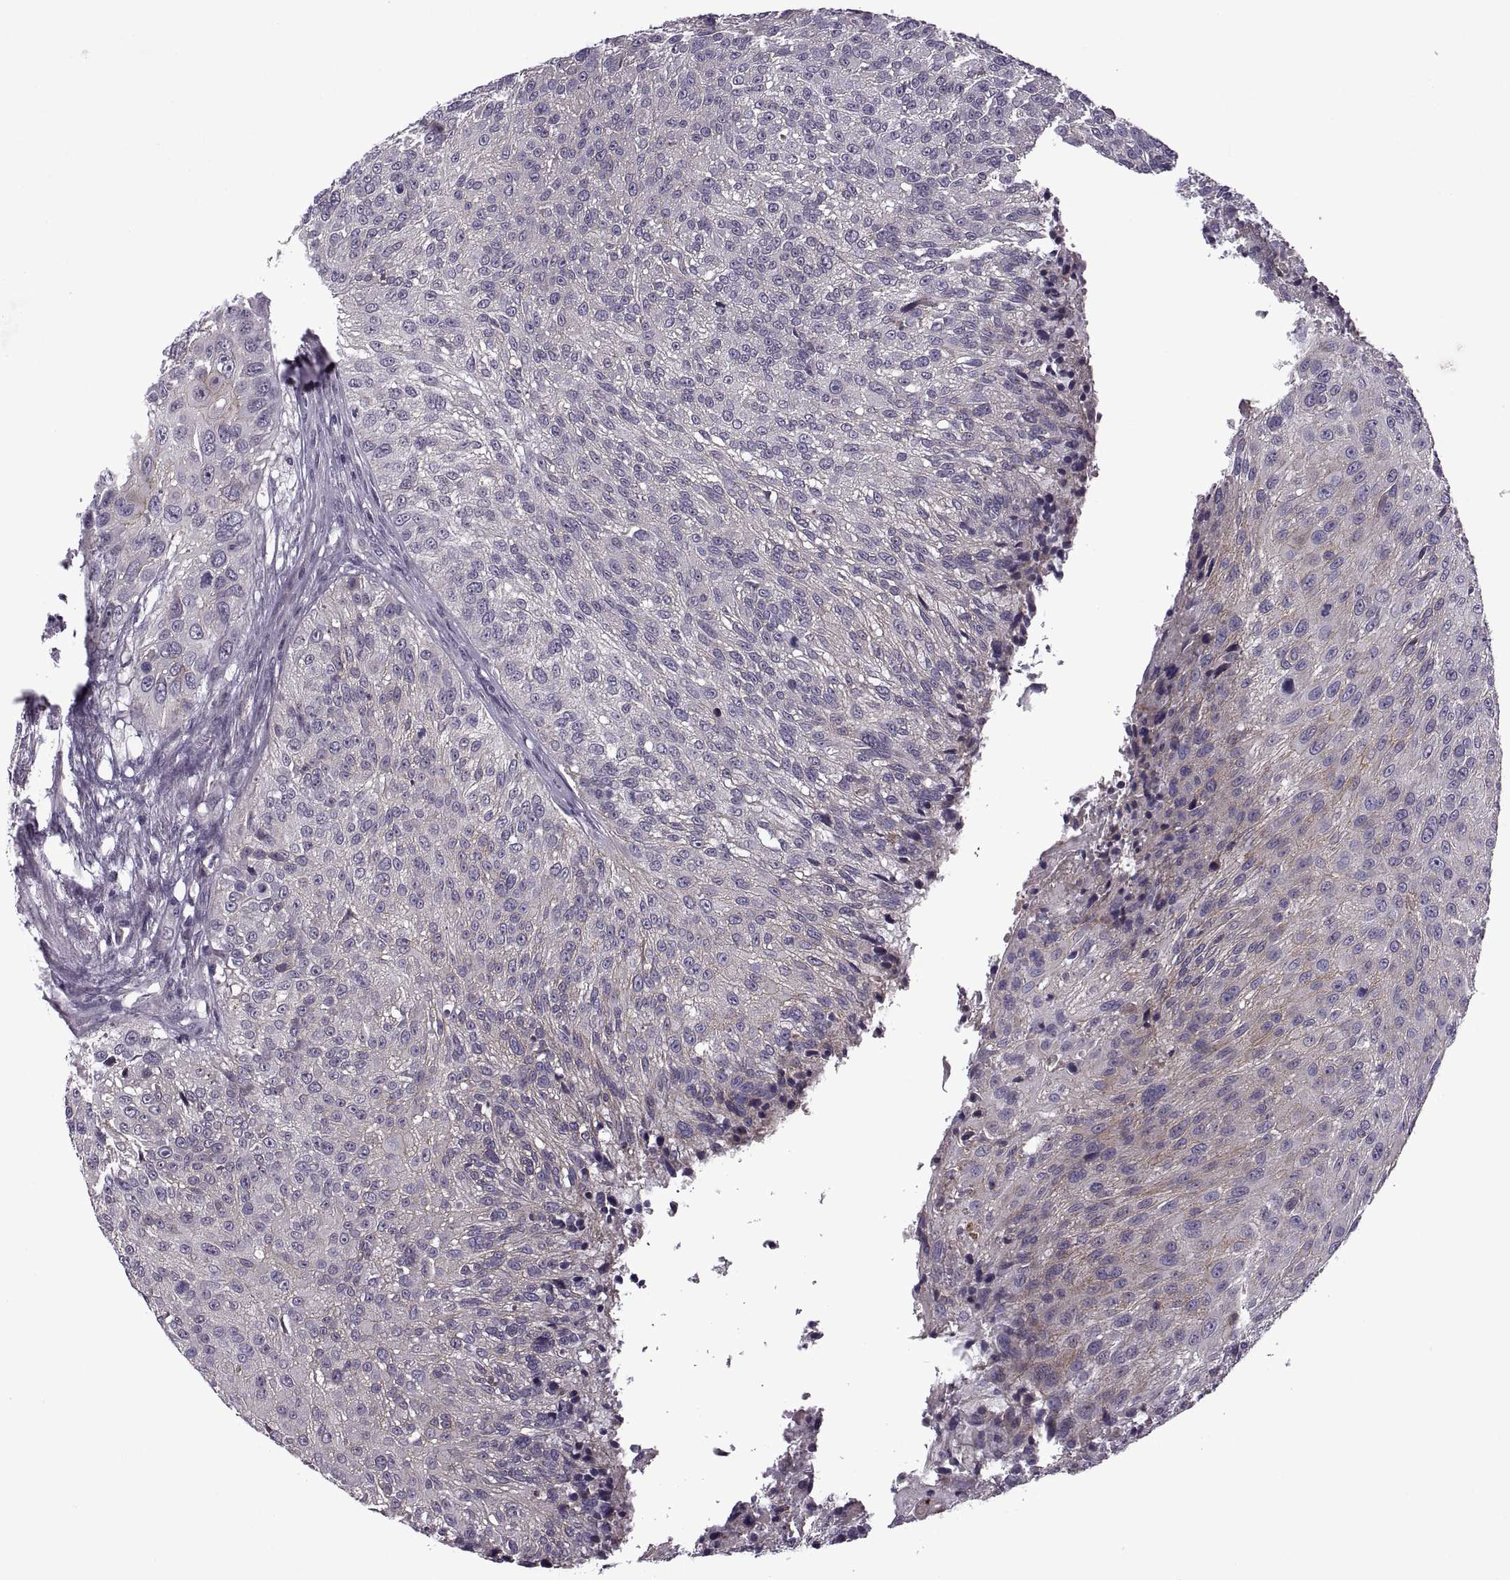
{"staining": {"intensity": "weak", "quantity": "25%-75%", "location": "cytoplasmic/membranous"}, "tissue": "urothelial cancer", "cell_type": "Tumor cells", "image_type": "cancer", "snomed": [{"axis": "morphology", "description": "Urothelial carcinoma, NOS"}, {"axis": "topography", "description": "Urinary bladder"}], "caption": "Human transitional cell carcinoma stained with a protein marker shows weak staining in tumor cells.", "gene": "RIPK4", "patient": {"sex": "male", "age": 55}}